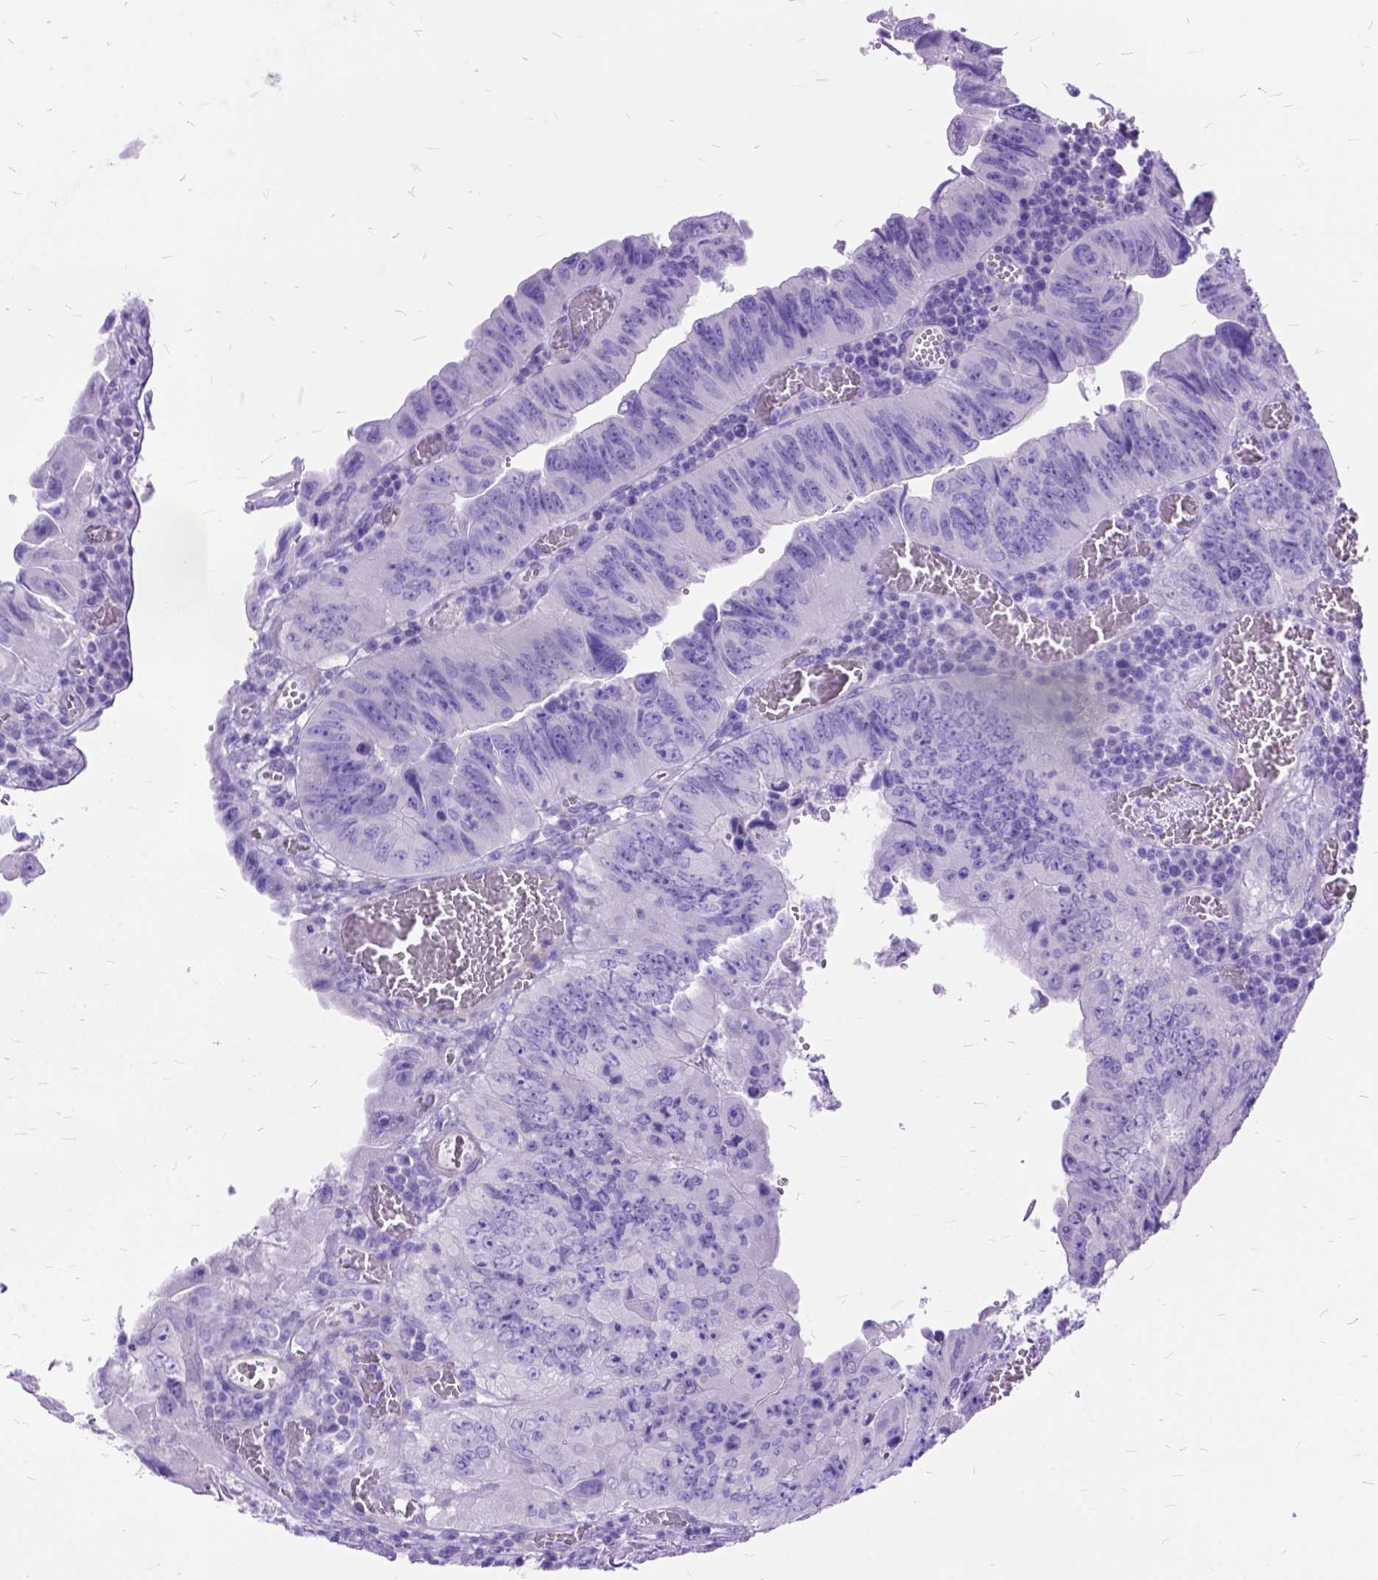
{"staining": {"intensity": "negative", "quantity": "none", "location": "none"}, "tissue": "colorectal cancer", "cell_type": "Tumor cells", "image_type": "cancer", "snomed": [{"axis": "morphology", "description": "Adenocarcinoma, NOS"}, {"axis": "topography", "description": "Colon"}], "caption": "Tumor cells are negative for brown protein staining in colorectal adenocarcinoma. (DAB immunohistochemistry, high magnification).", "gene": "ARL9", "patient": {"sex": "female", "age": 84}}